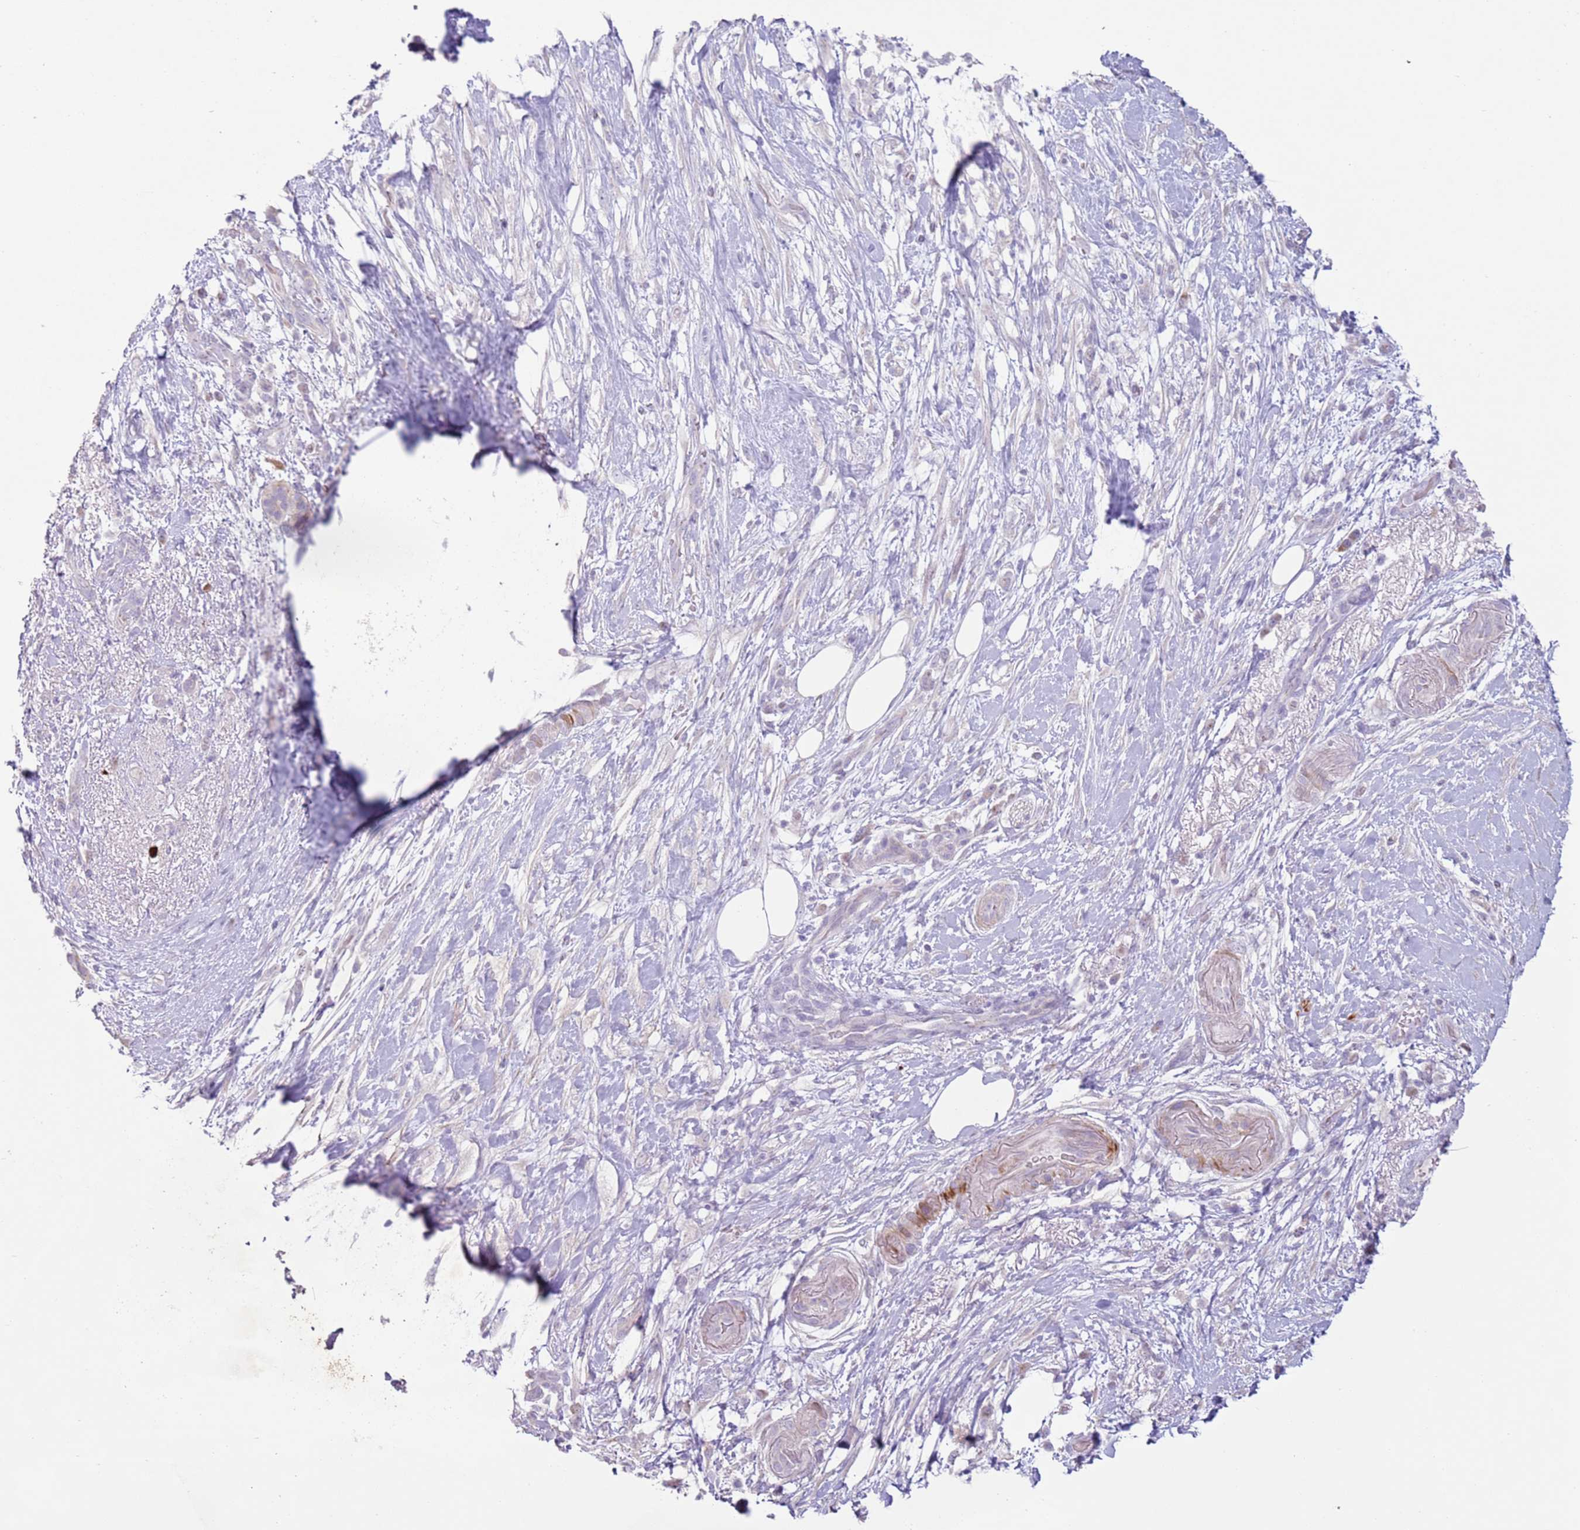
{"staining": {"intensity": "negative", "quantity": "none", "location": "none"}, "tissue": "pancreatic cancer", "cell_type": "Tumor cells", "image_type": "cancer", "snomed": [{"axis": "morphology", "description": "Adenocarcinoma, NOS"}, {"axis": "topography", "description": "Pancreas"}], "caption": "This is a histopathology image of immunohistochemistry staining of pancreatic adenocarcinoma, which shows no expression in tumor cells. (Stains: DAB IHC with hematoxylin counter stain, Microscopy: brightfield microscopy at high magnification).", "gene": "ZNF239", "patient": {"sex": "female", "age": 72}}